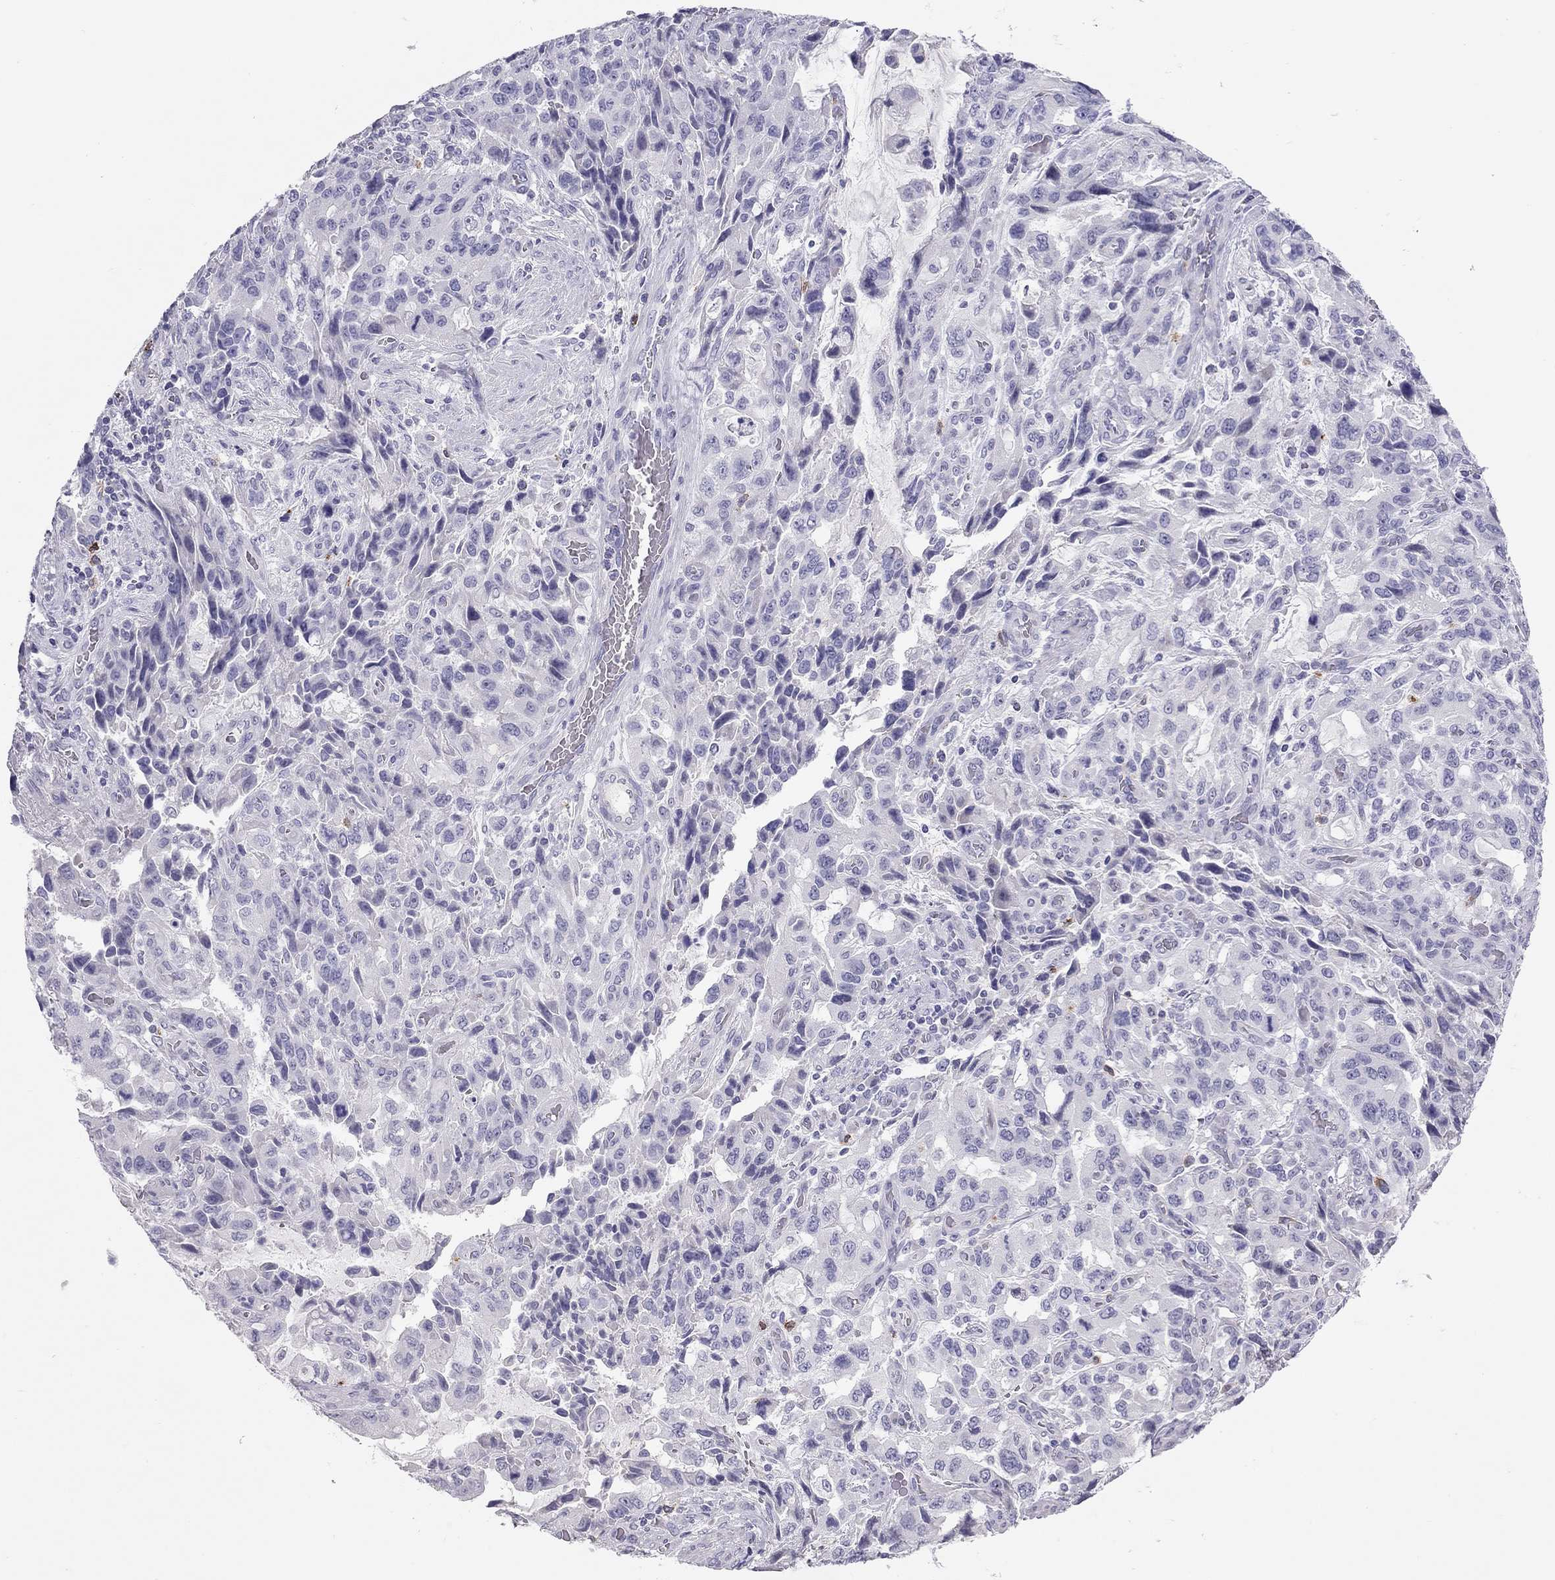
{"staining": {"intensity": "negative", "quantity": "none", "location": "none"}, "tissue": "stomach cancer", "cell_type": "Tumor cells", "image_type": "cancer", "snomed": [{"axis": "morphology", "description": "Adenocarcinoma, NOS"}, {"axis": "topography", "description": "Stomach, upper"}], "caption": "Tumor cells are negative for protein expression in human stomach cancer.", "gene": "IL17REL", "patient": {"sex": "male", "age": 85}}